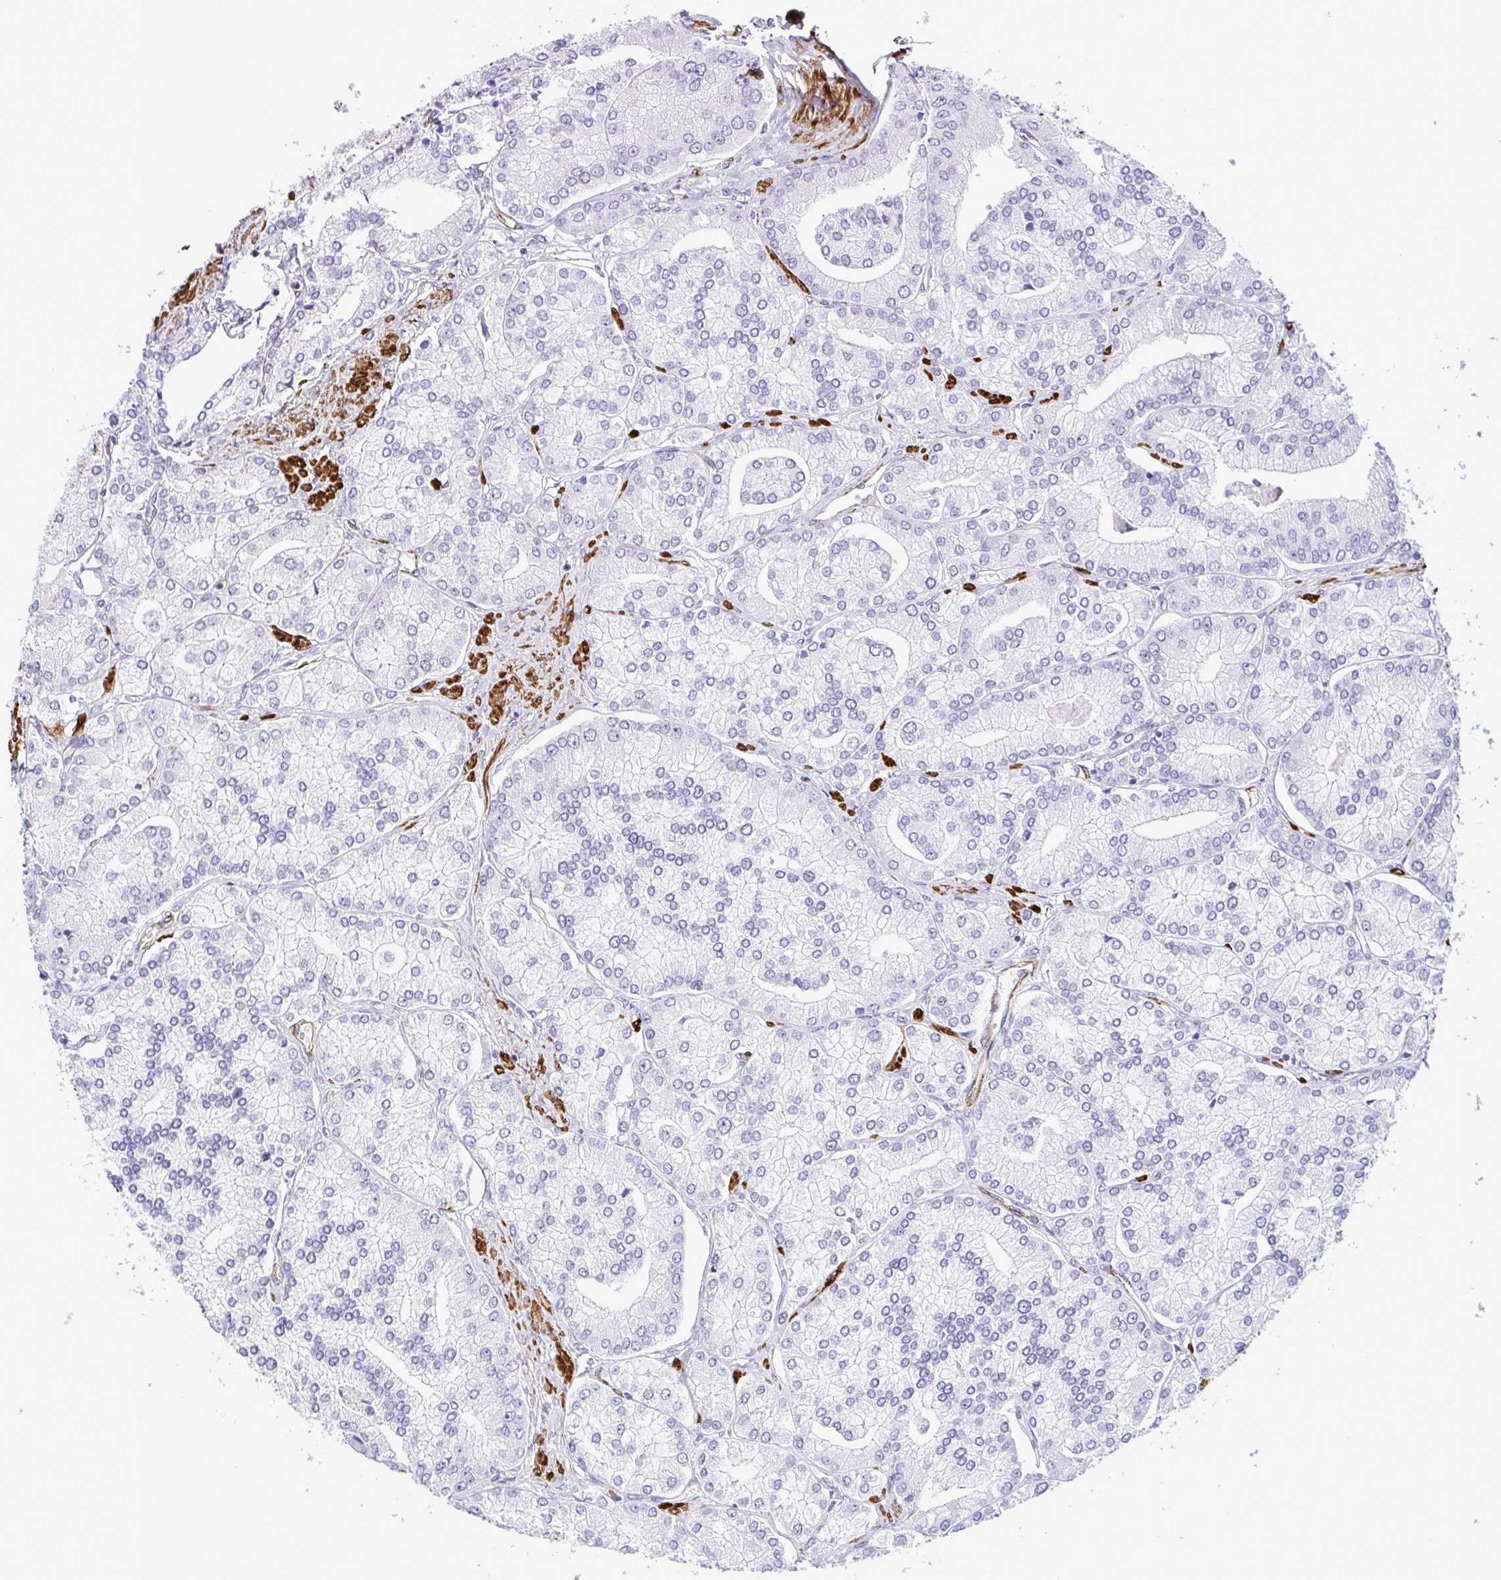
{"staining": {"intensity": "negative", "quantity": "none", "location": "none"}, "tissue": "prostate cancer", "cell_type": "Tumor cells", "image_type": "cancer", "snomed": [{"axis": "morphology", "description": "Adenocarcinoma, High grade"}, {"axis": "topography", "description": "Prostate"}], "caption": "Immunohistochemistry micrograph of neoplastic tissue: prostate high-grade adenocarcinoma stained with DAB shows no significant protein staining in tumor cells.", "gene": "SYNPO2L", "patient": {"sex": "male", "age": 61}}